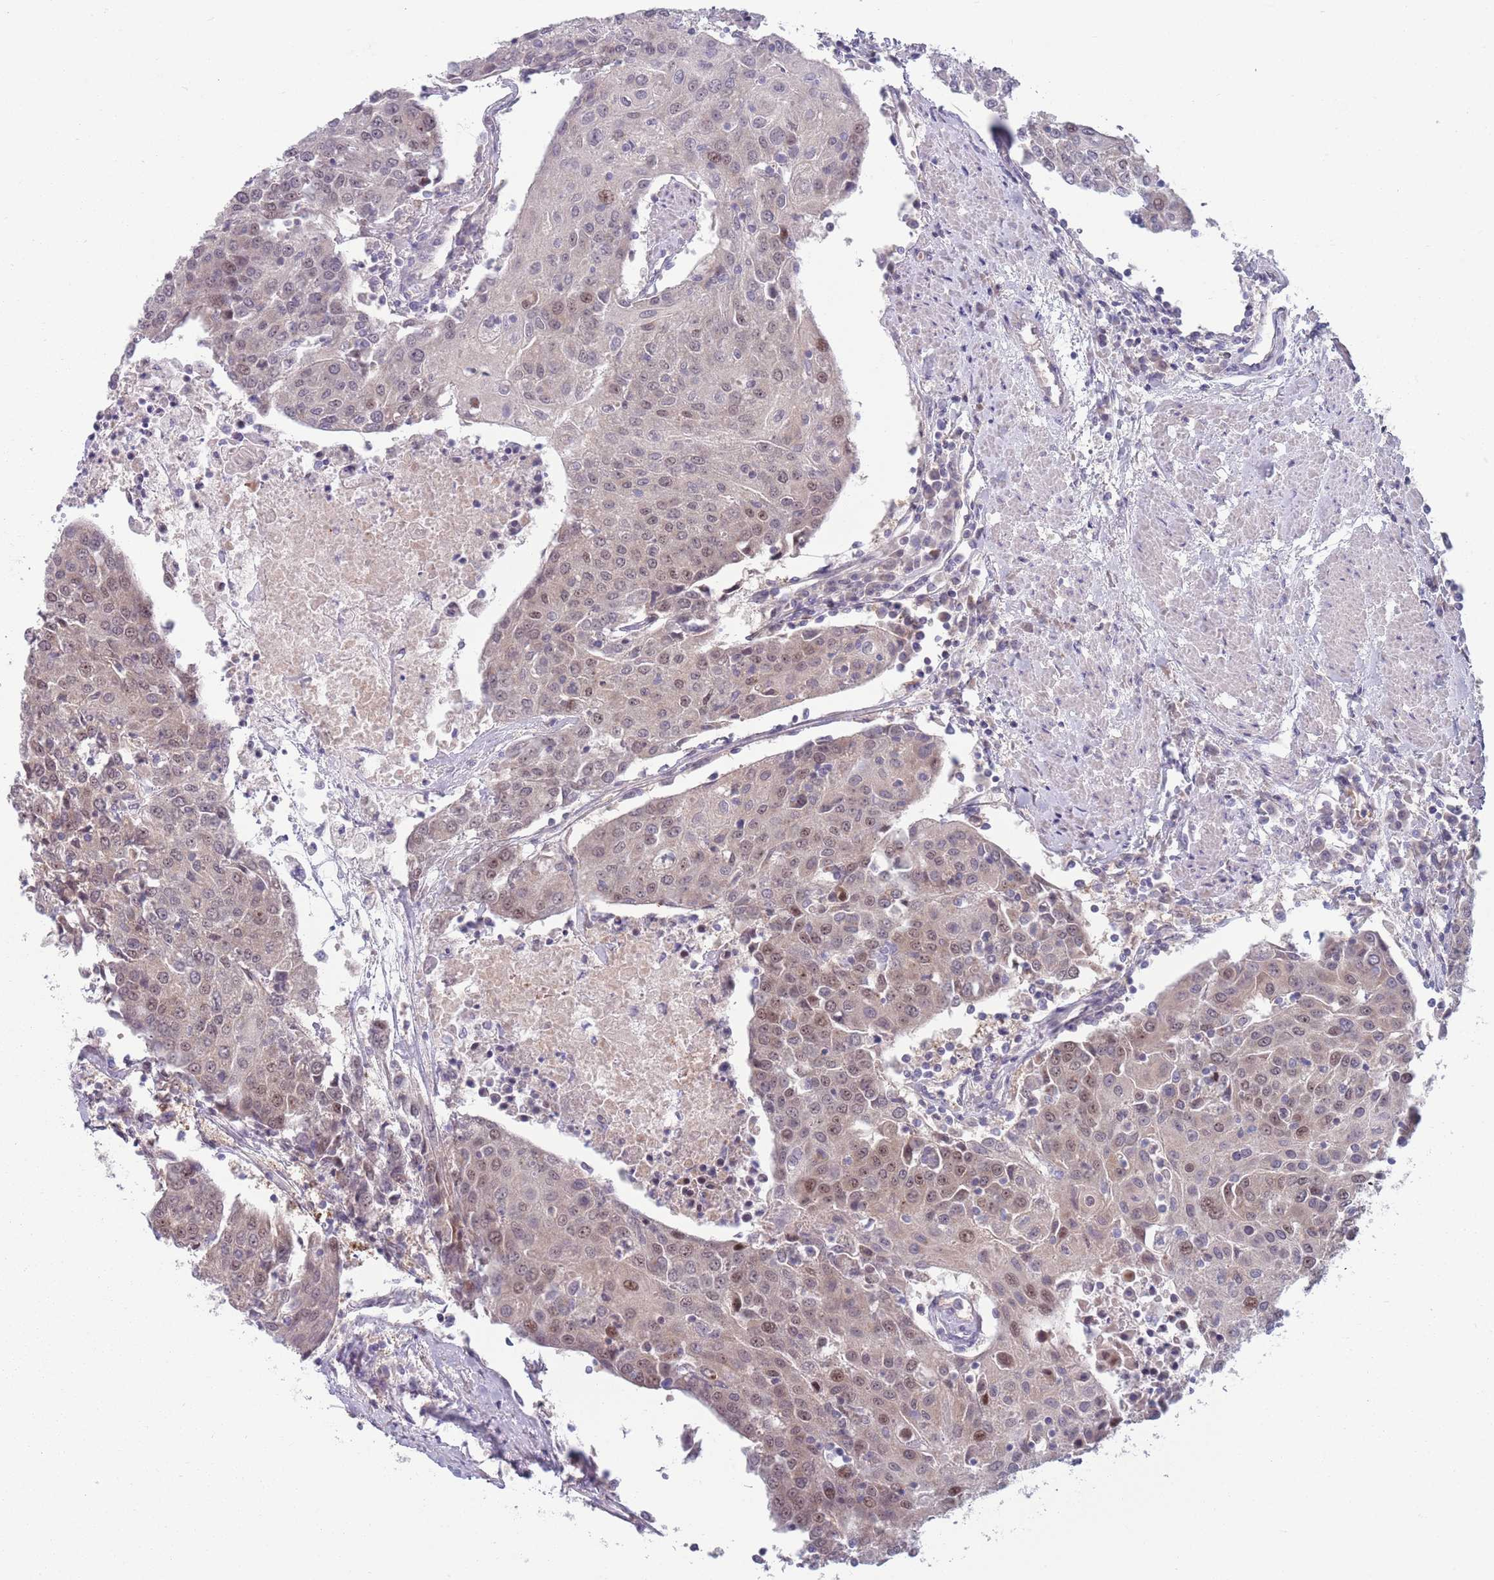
{"staining": {"intensity": "moderate", "quantity": "<25%", "location": "nuclear"}, "tissue": "urothelial cancer", "cell_type": "Tumor cells", "image_type": "cancer", "snomed": [{"axis": "morphology", "description": "Urothelial carcinoma, High grade"}, {"axis": "topography", "description": "Urinary bladder"}], "caption": "DAB (3,3'-diaminobenzidine) immunohistochemical staining of urothelial cancer shows moderate nuclear protein positivity in approximately <25% of tumor cells.", "gene": "CLNS1A", "patient": {"sex": "female", "age": 85}}